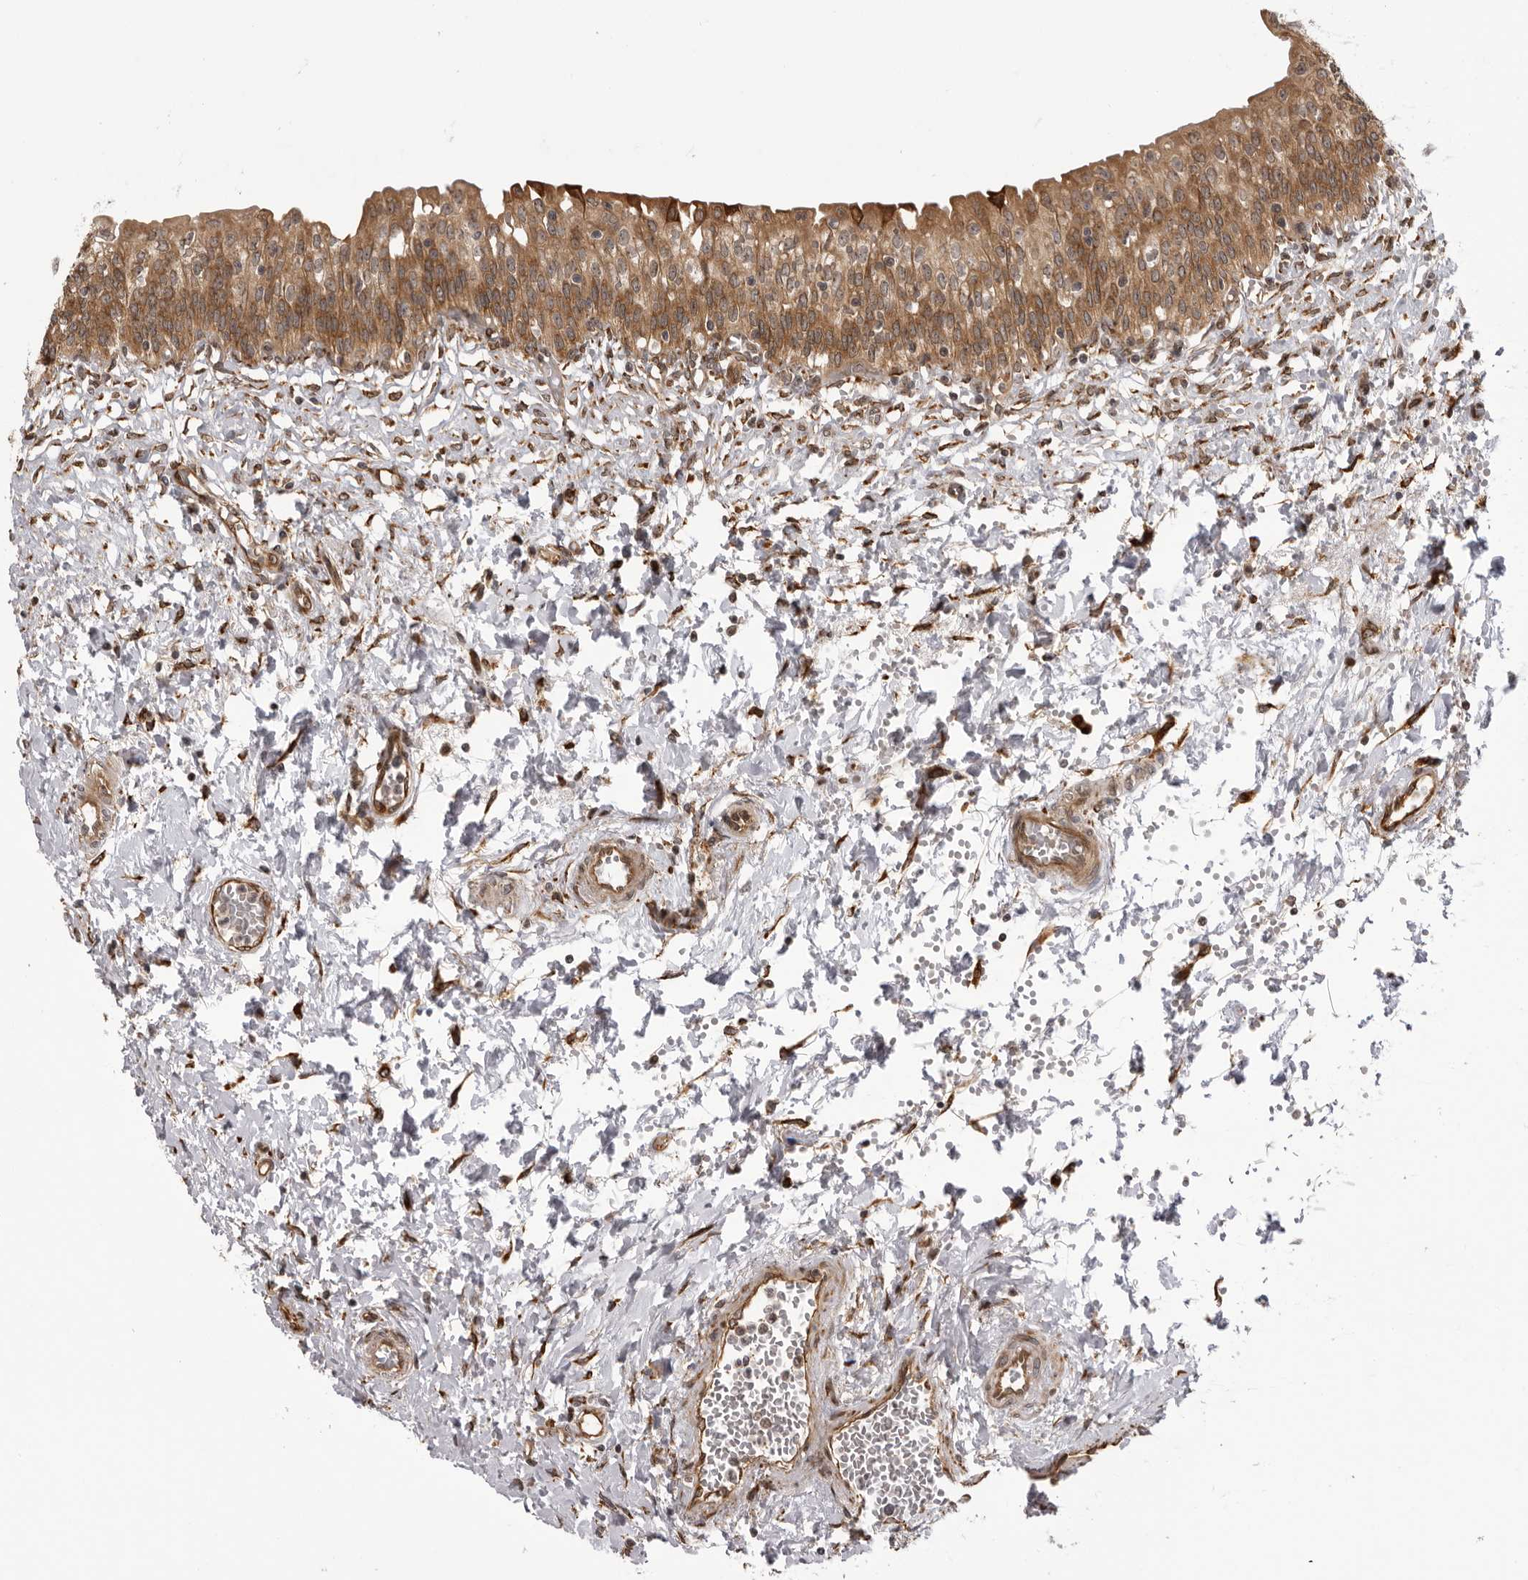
{"staining": {"intensity": "moderate", "quantity": ">75%", "location": "cytoplasmic/membranous"}, "tissue": "urinary bladder", "cell_type": "Urothelial cells", "image_type": "normal", "snomed": [{"axis": "morphology", "description": "Normal tissue, NOS"}, {"axis": "topography", "description": "Urinary bladder"}], "caption": "Immunohistochemical staining of normal urinary bladder displays medium levels of moderate cytoplasmic/membranous staining in approximately >75% of urothelial cells. Using DAB (brown) and hematoxylin (blue) stains, captured at high magnification using brightfield microscopy.", "gene": "DNAH14", "patient": {"sex": "male", "age": 55}}